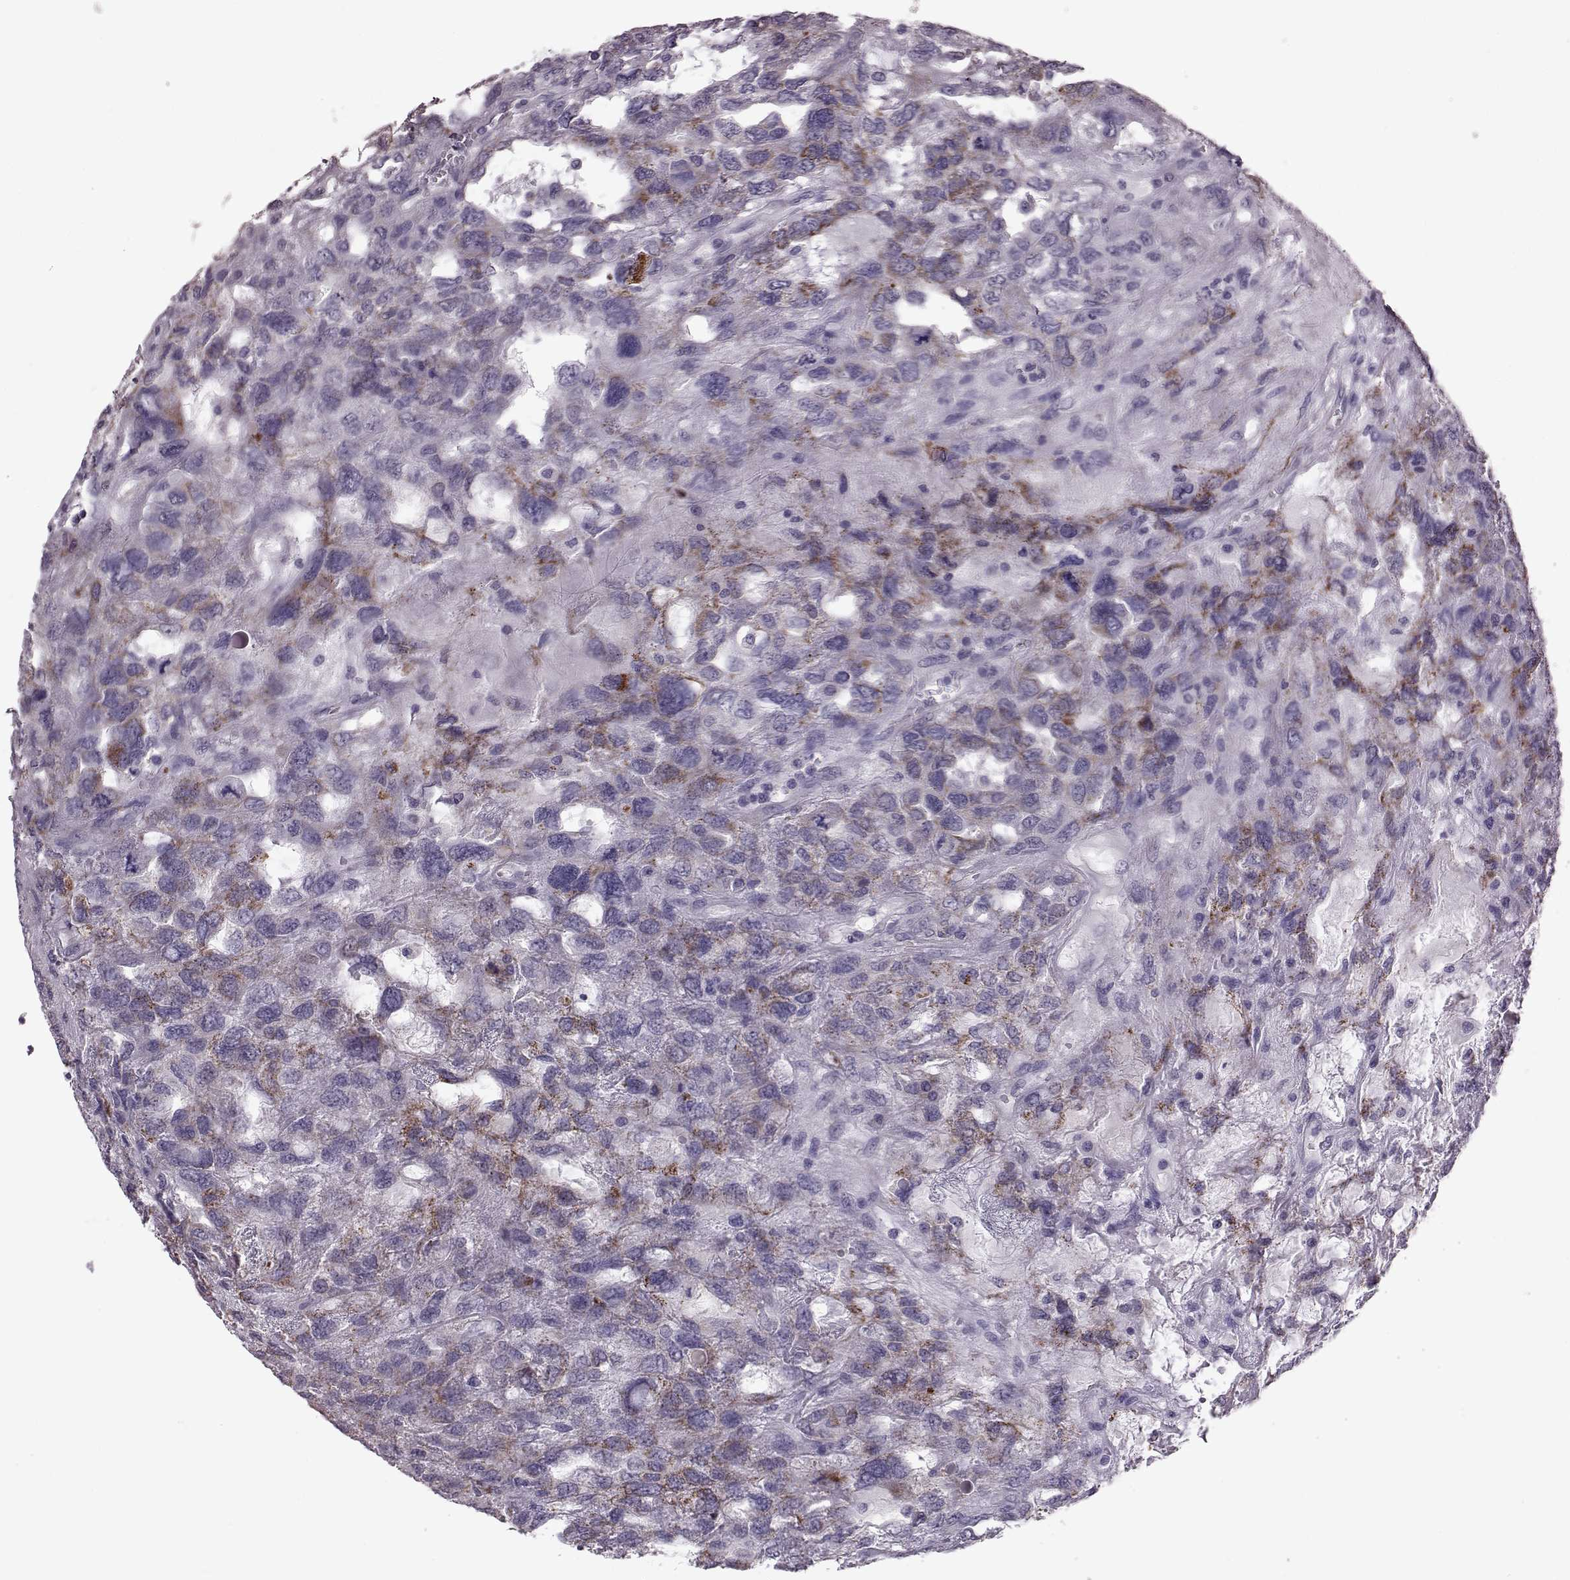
{"staining": {"intensity": "strong", "quantity": "<25%", "location": "cytoplasmic/membranous"}, "tissue": "testis cancer", "cell_type": "Tumor cells", "image_type": "cancer", "snomed": [{"axis": "morphology", "description": "Seminoma, NOS"}, {"axis": "topography", "description": "Testis"}], "caption": "A brown stain labels strong cytoplasmic/membranous expression of a protein in testis seminoma tumor cells. The staining was performed using DAB, with brown indicating positive protein expression. Nuclei are stained blue with hematoxylin.", "gene": "RIMS2", "patient": {"sex": "male", "age": 52}}